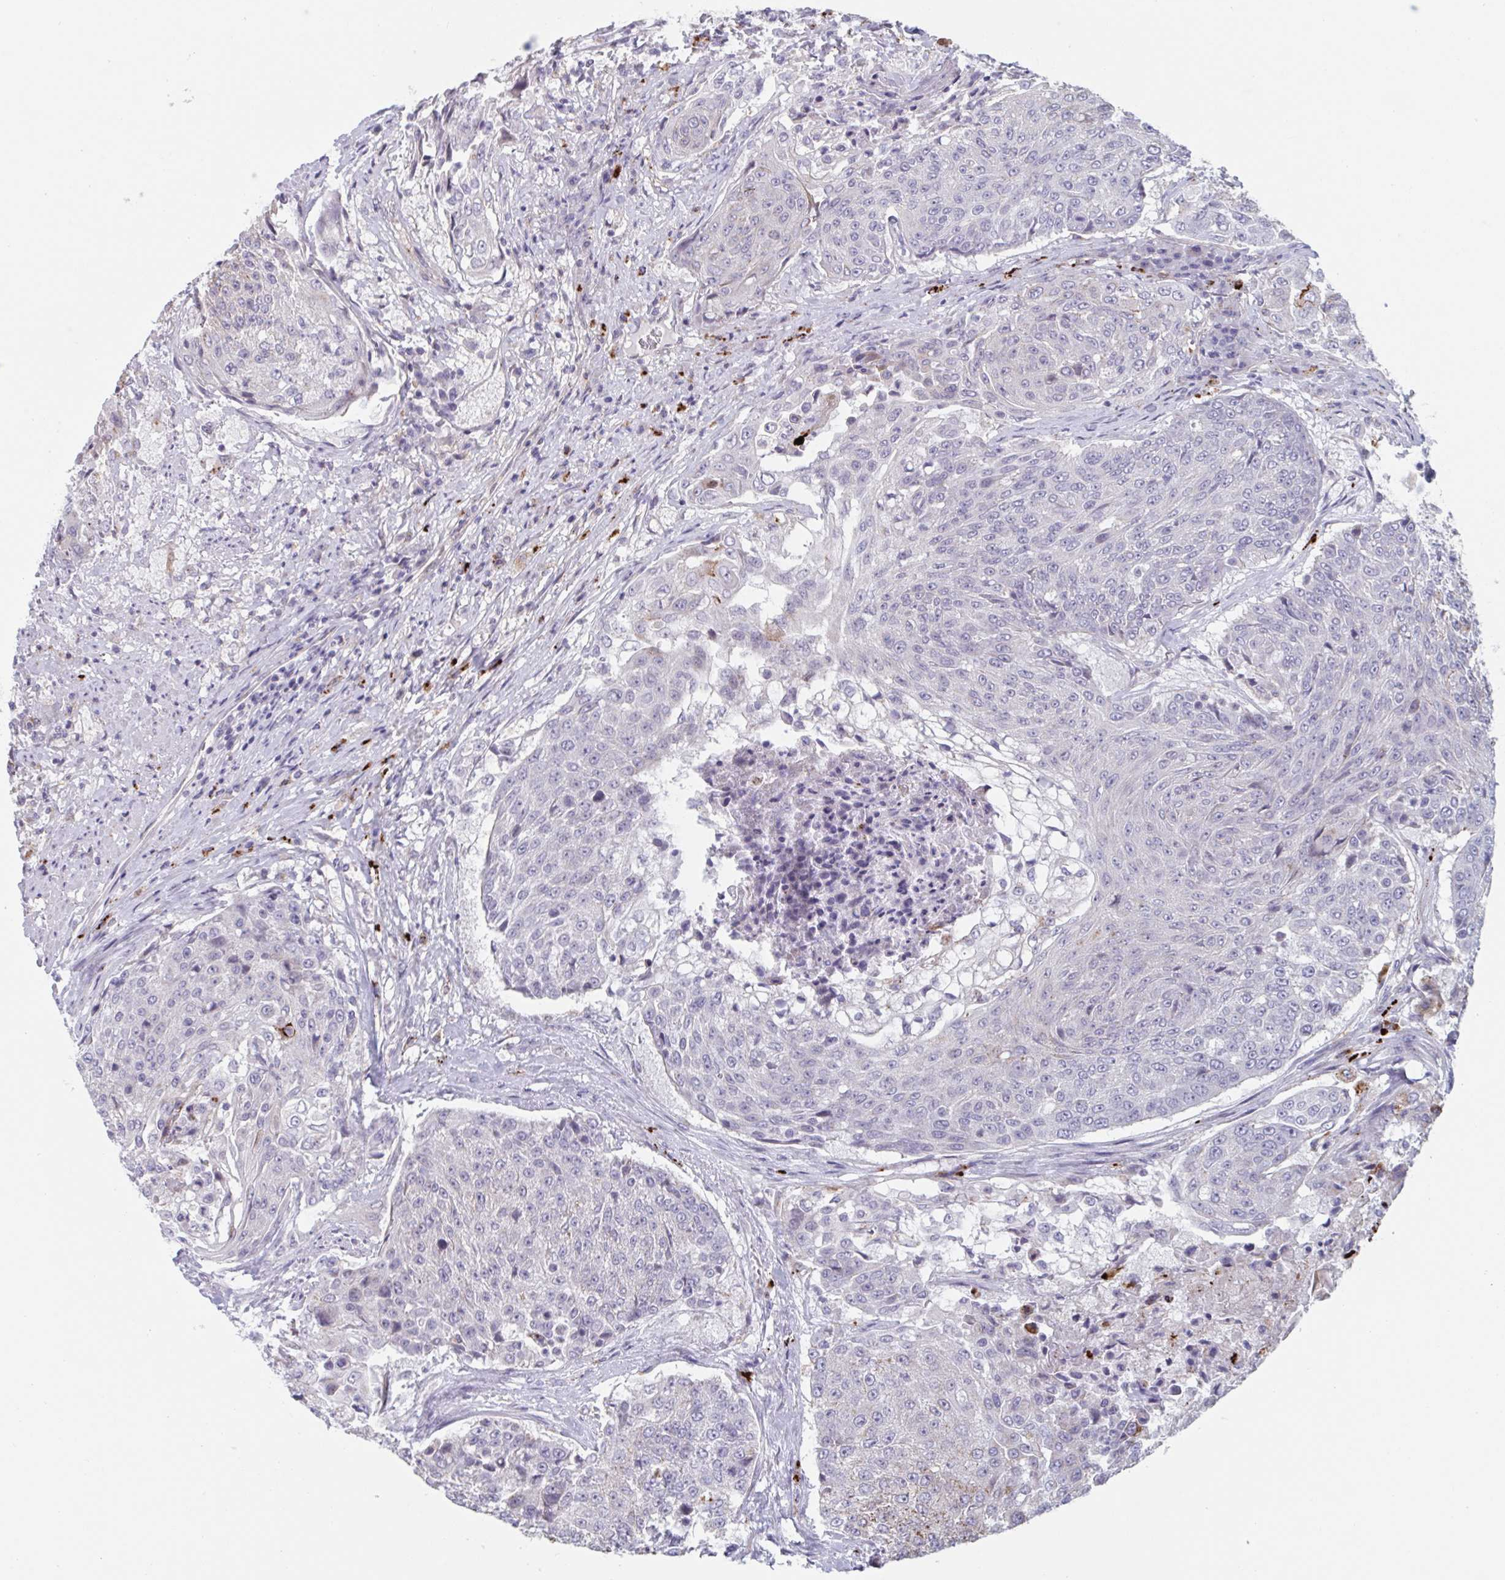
{"staining": {"intensity": "weak", "quantity": "<25%", "location": "cytoplasmic/membranous"}, "tissue": "urothelial cancer", "cell_type": "Tumor cells", "image_type": "cancer", "snomed": [{"axis": "morphology", "description": "Urothelial carcinoma, High grade"}, {"axis": "topography", "description": "Urinary bladder"}], "caption": "Tumor cells are negative for brown protein staining in urothelial cancer.", "gene": "TNFSF10", "patient": {"sex": "female", "age": 63}}